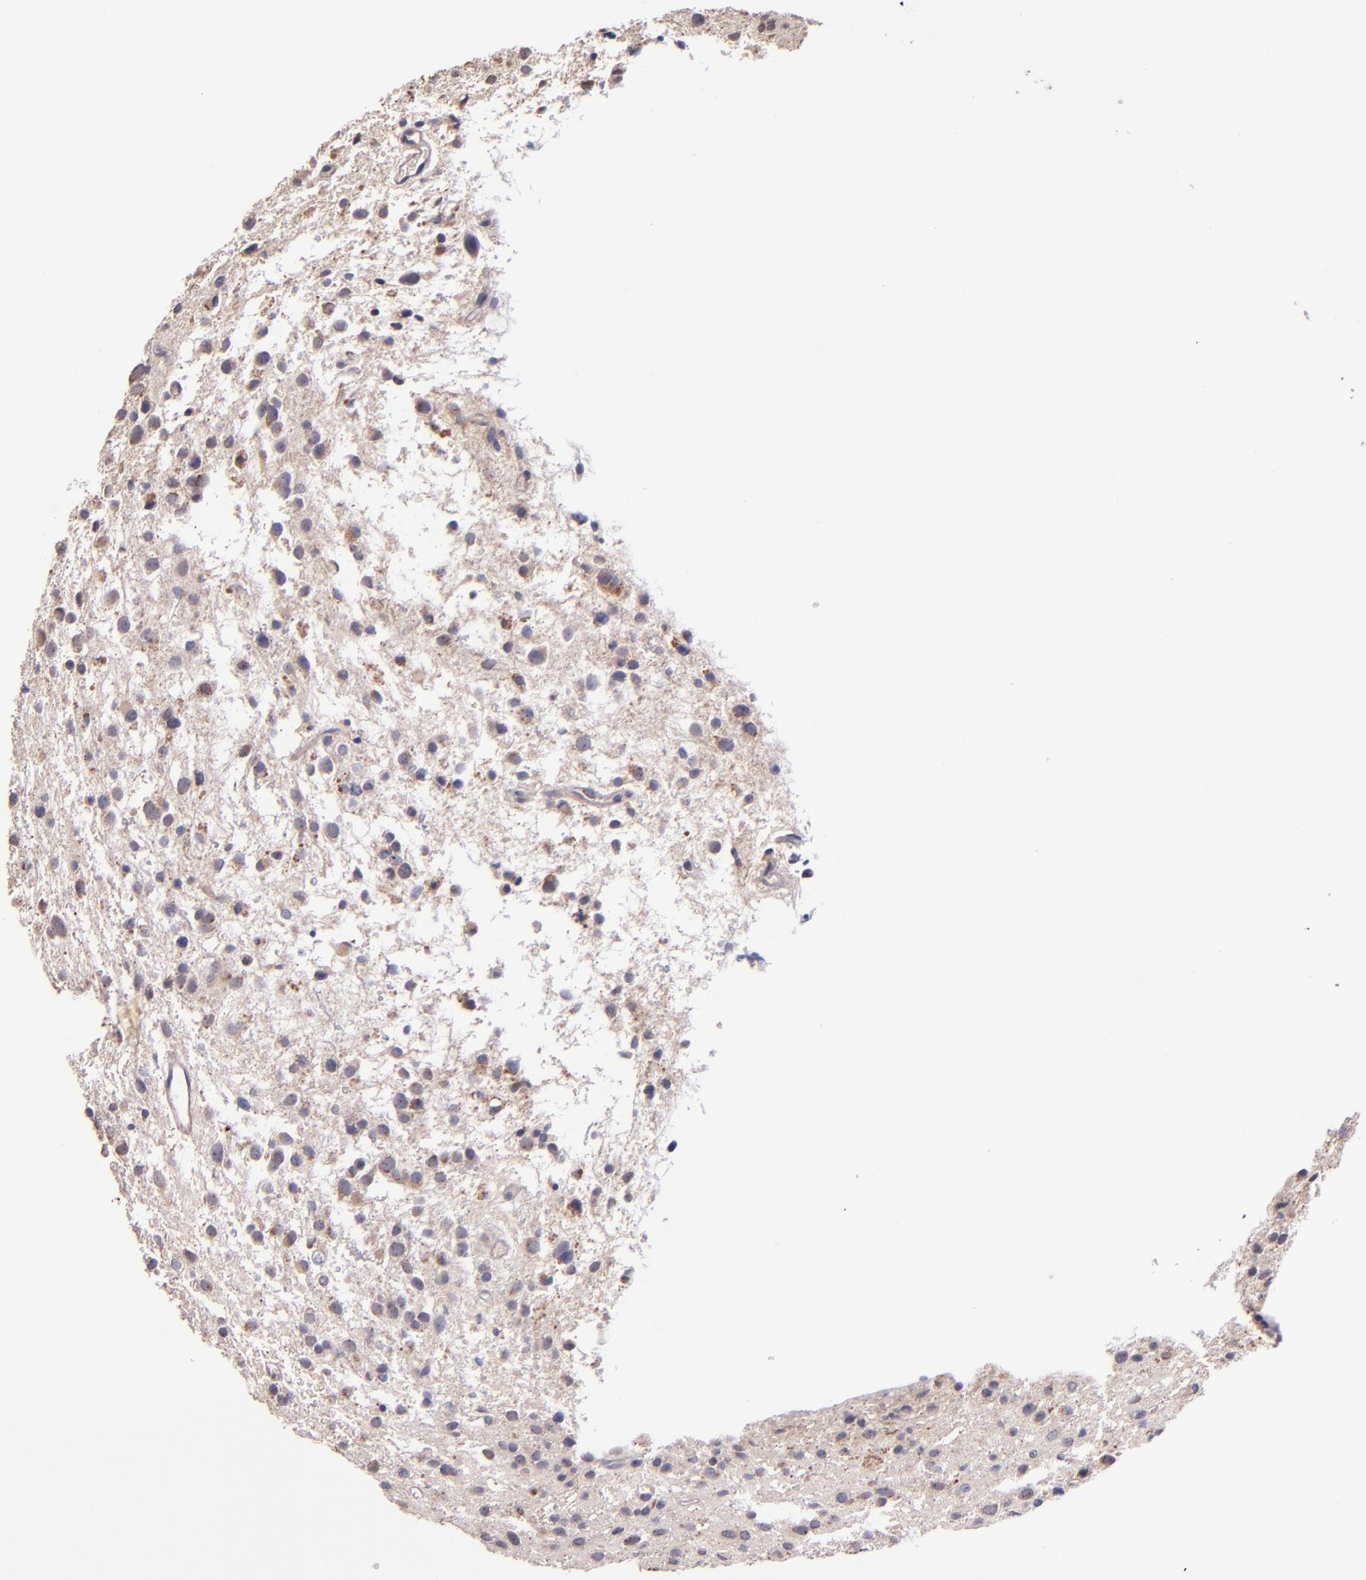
{"staining": {"intensity": "weak", "quantity": "<25%", "location": "cytoplasmic/membranous"}, "tissue": "glioma", "cell_type": "Tumor cells", "image_type": "cancer", "snomed": [{"axis": "morphology", "description": "Glioma, malignant, Low grade"}, {"axis": "topography", "description": "Brain"}], "caption": "High power microscopy photomicrograph of an immunohistochemistry micrograph of glioma, revealing no significant expression in tumor cells. (DAB (3,3'-diaminobenzidine) immunohistochemistry, high magnification).", "gene": "SHC1", "patient": {"sex": "female", "age": 36}}